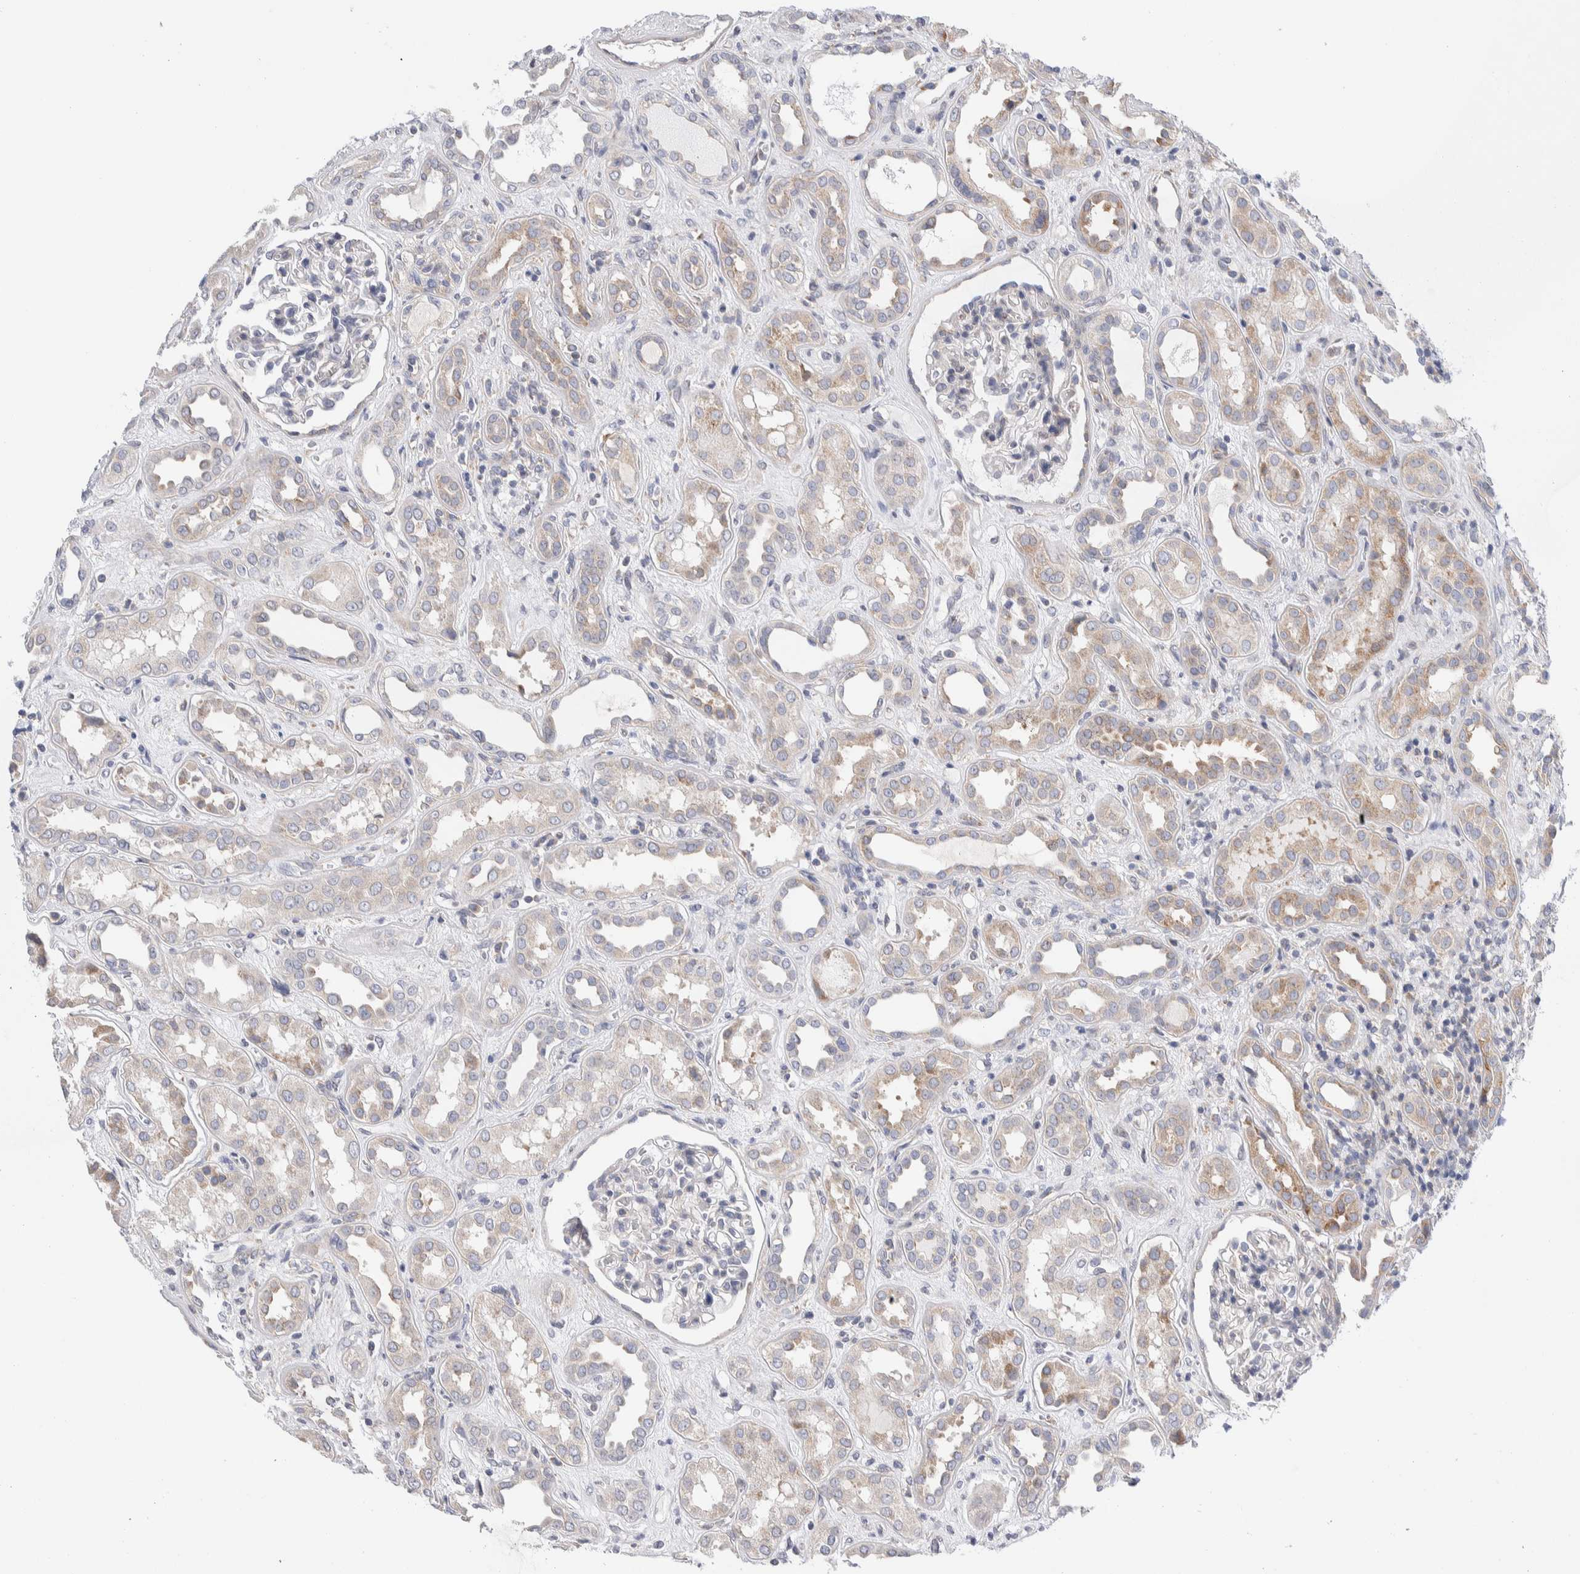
{"staining": {"intensity": "weak", "quantity": "25%-75%", "location": "cytoplasmic/membranous"}, "tissue": "kidney", "cell_type": "Cells in glomeruli", "image_type": "normal", "snomed": [{"axis": "morphology", "description": "Normal tissue, NOS"}, {"axis": "topography", "description": "Kidney"}], "caption": "Protein staining of normal kidney demonstrates weak cytoplasmic/membranous positivity in about 25%-75% of cells in glomeruli. (Stains: DAB in brown, nuclei in blue, Microscopy: brightfield microscopy at high magnification).", "gene": "RACK1", "patient": {"sex": "male", "age": 59}}